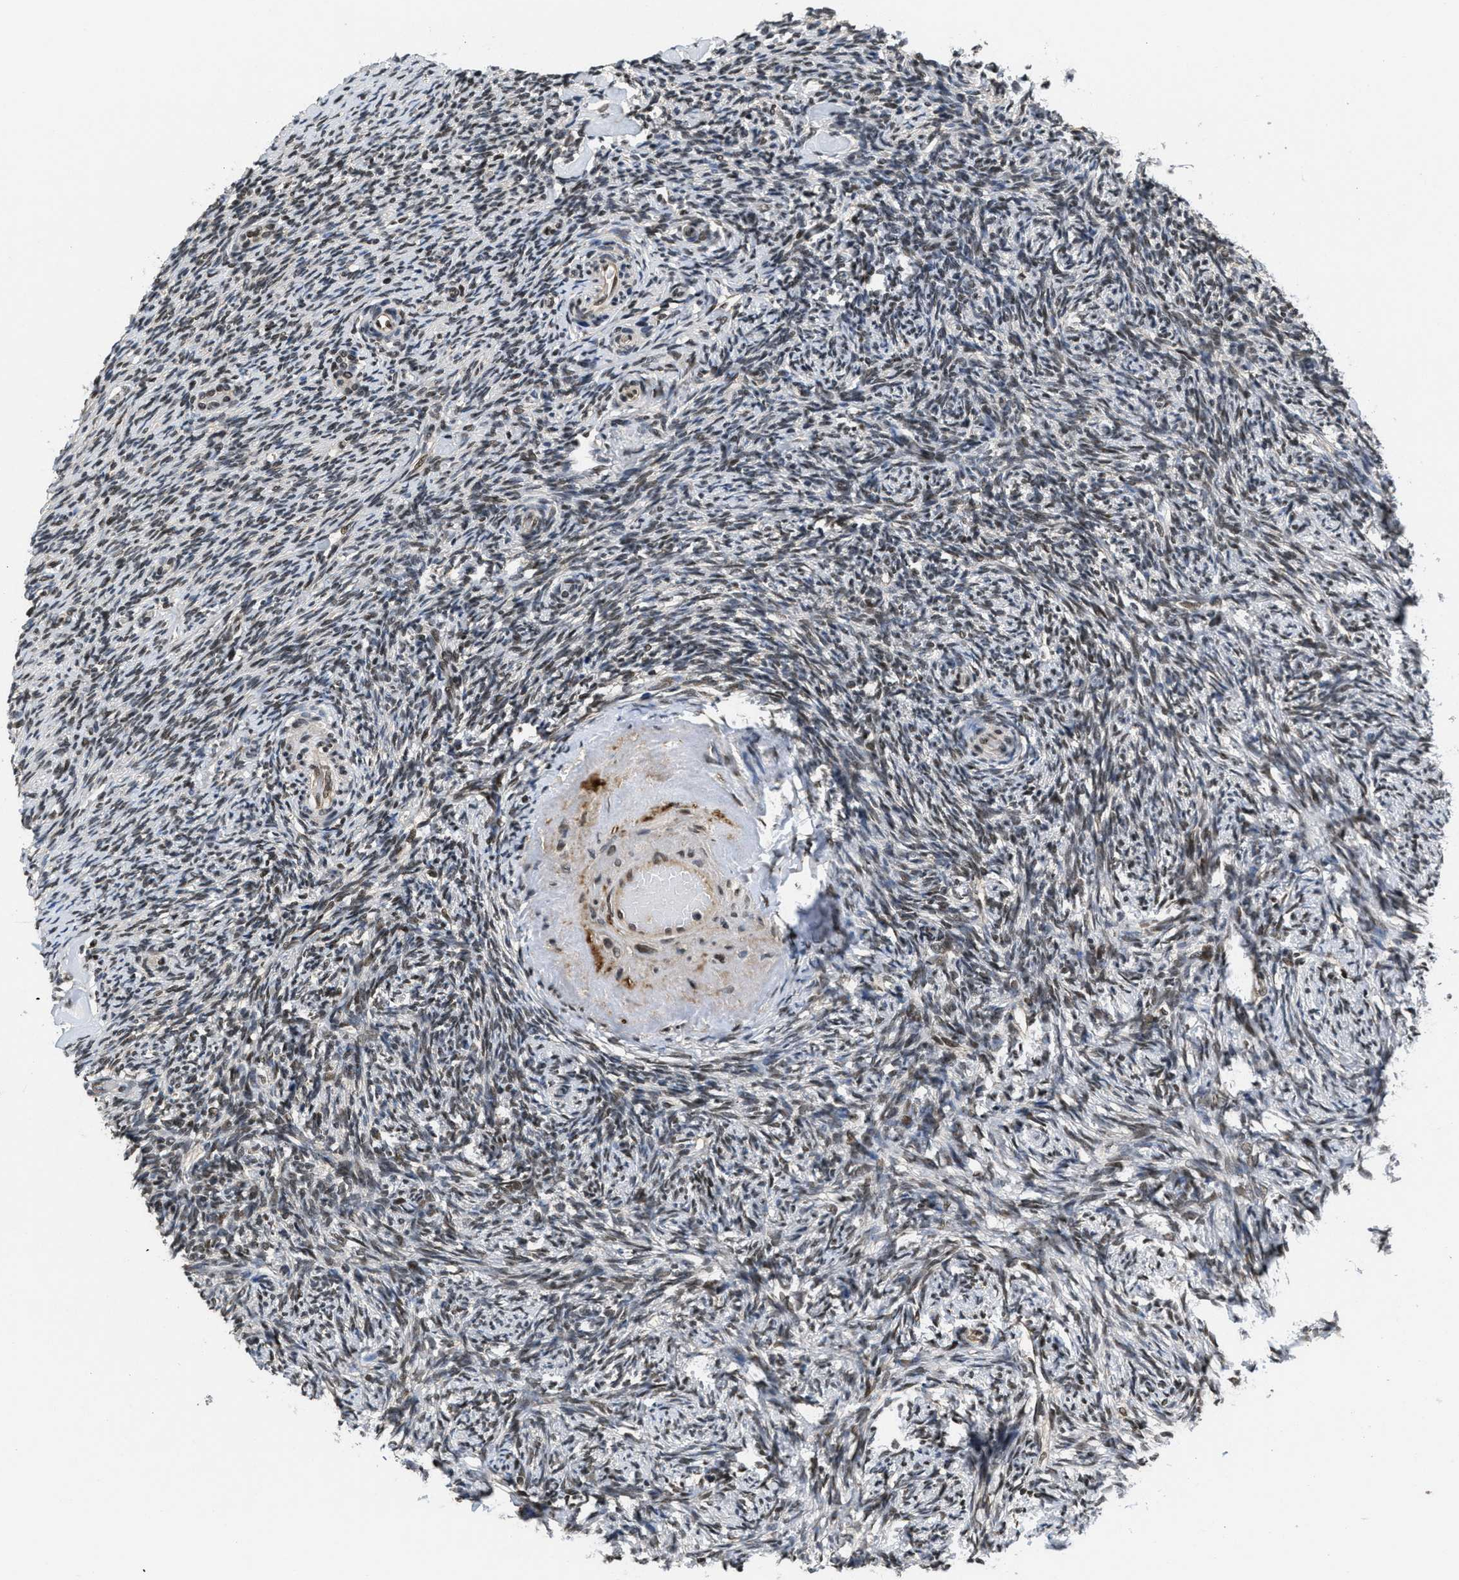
{"staining": {"intensity": "weak", "quantity": "25%-75%", "location": "cytoplasmic/membranous"}, "tissue": "ovary", "cell_type": "Ovarian stroma cells", "image_type": "normal", "snomed": [{"axis": "morphology", "description": "Normal tissue, NOS"}, {"axis": "topography", "description": "Ovary"}], "caption": "IHC photomicrograph of normal human ovary stained for a protein (brown), which shows low levels of weak cytoplasmic/membranous expression in about 25%-75% of ovarian stroma cells.", "gene": "CUL4B", "patient": {"sex": "female", "age": 60}}